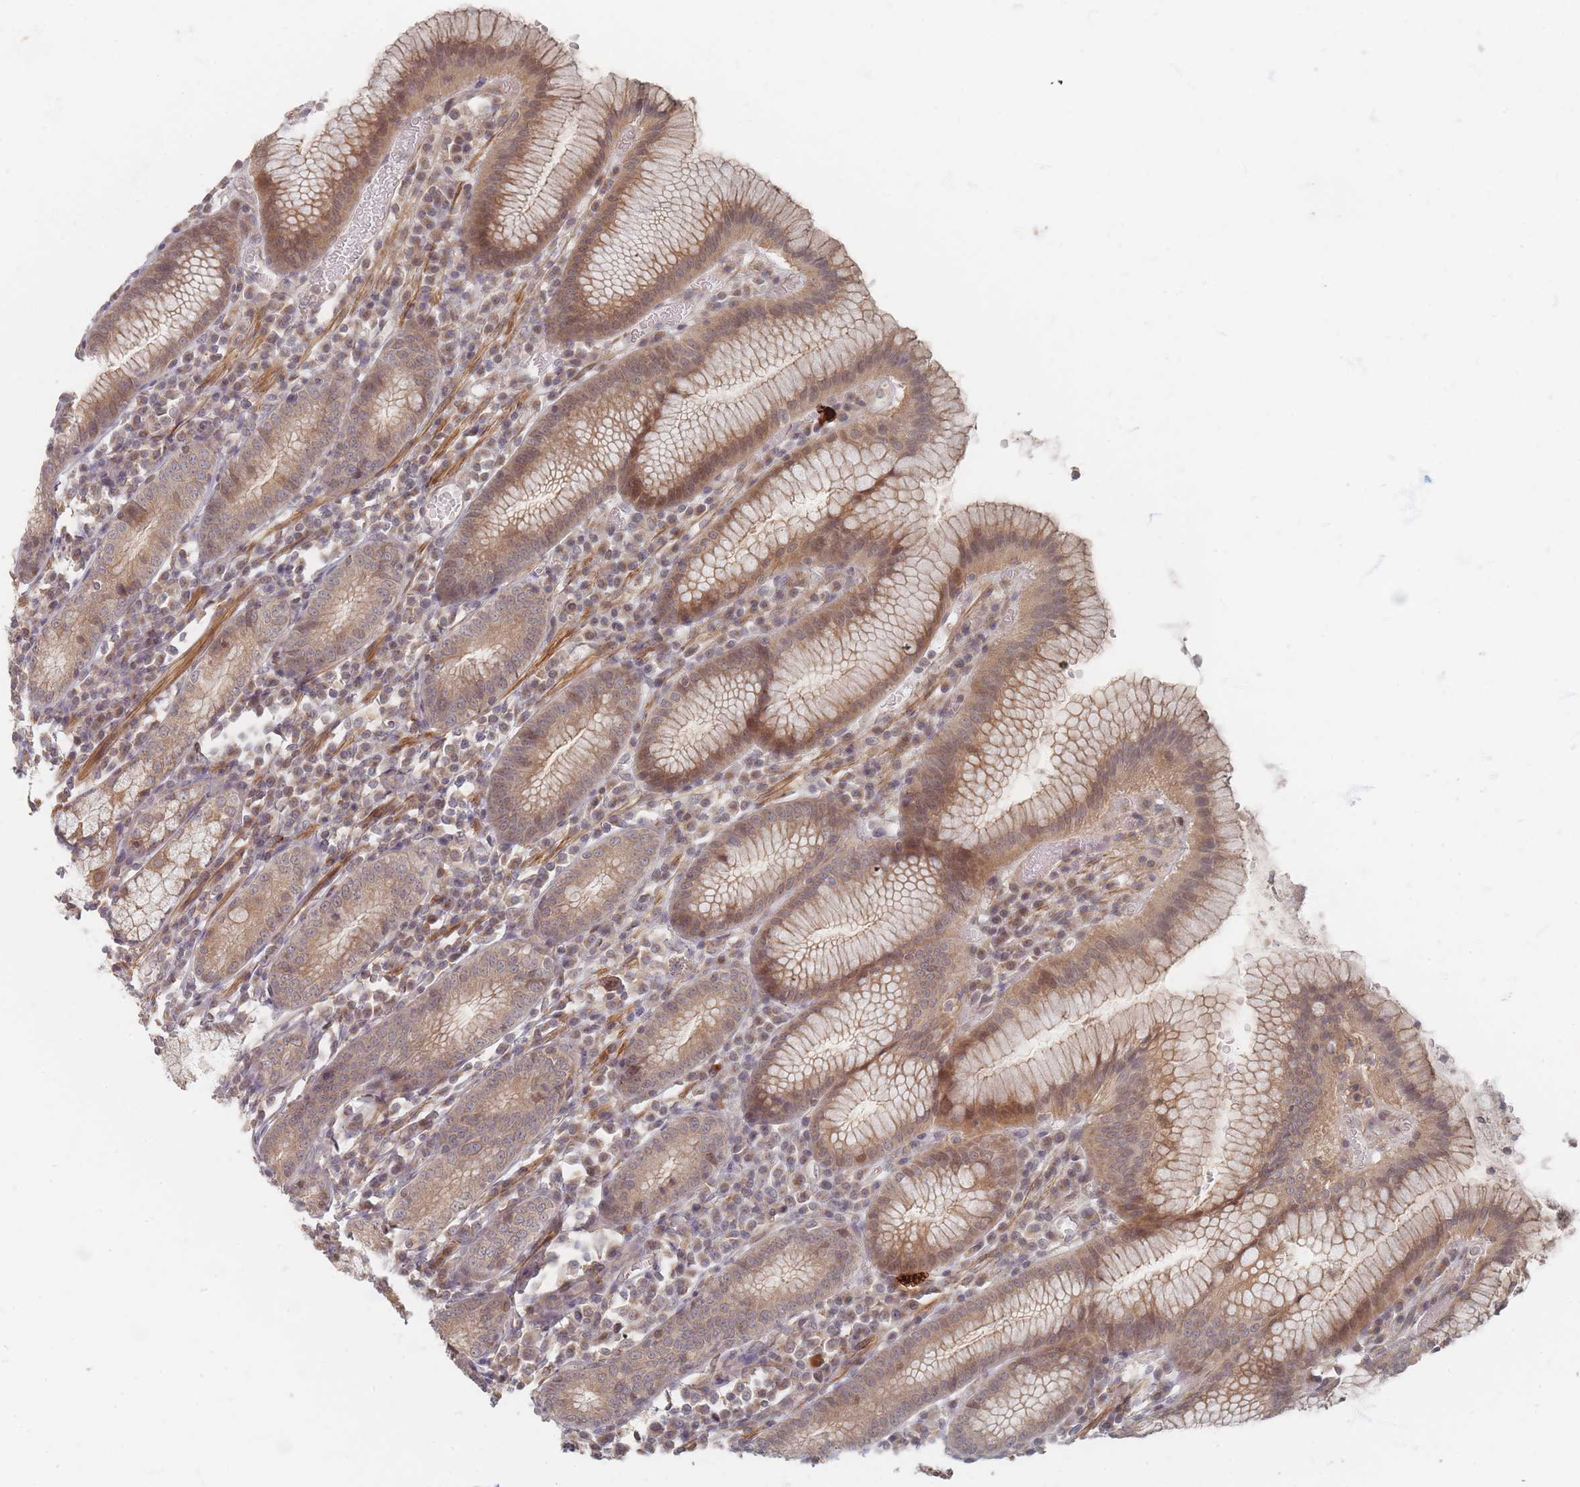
{"staining": {"intensity": "moderate", "quantity": ">75%", "location": "cytoplasmic/membranous,nuclear"}, "tissue": "stomach", "cell_type": "Glandular cells", "image_type": "normal", "snomed": [{"axis": "morphology", "description": "Normal tissue, NOS"}, {"axis": "topography", "description": "Stomach"}], "caption": "Brown immunohistochemical staining in benign stomach displays moderate cytoplasmic/membranous,nuclear expression in about >75% of glandular cells. Immunohistochemistry (ihc) stains the protein in brown and the nuclei are stained blue.", "gene": "GLE1", "patient": {"sex": "male", "age": 55}}